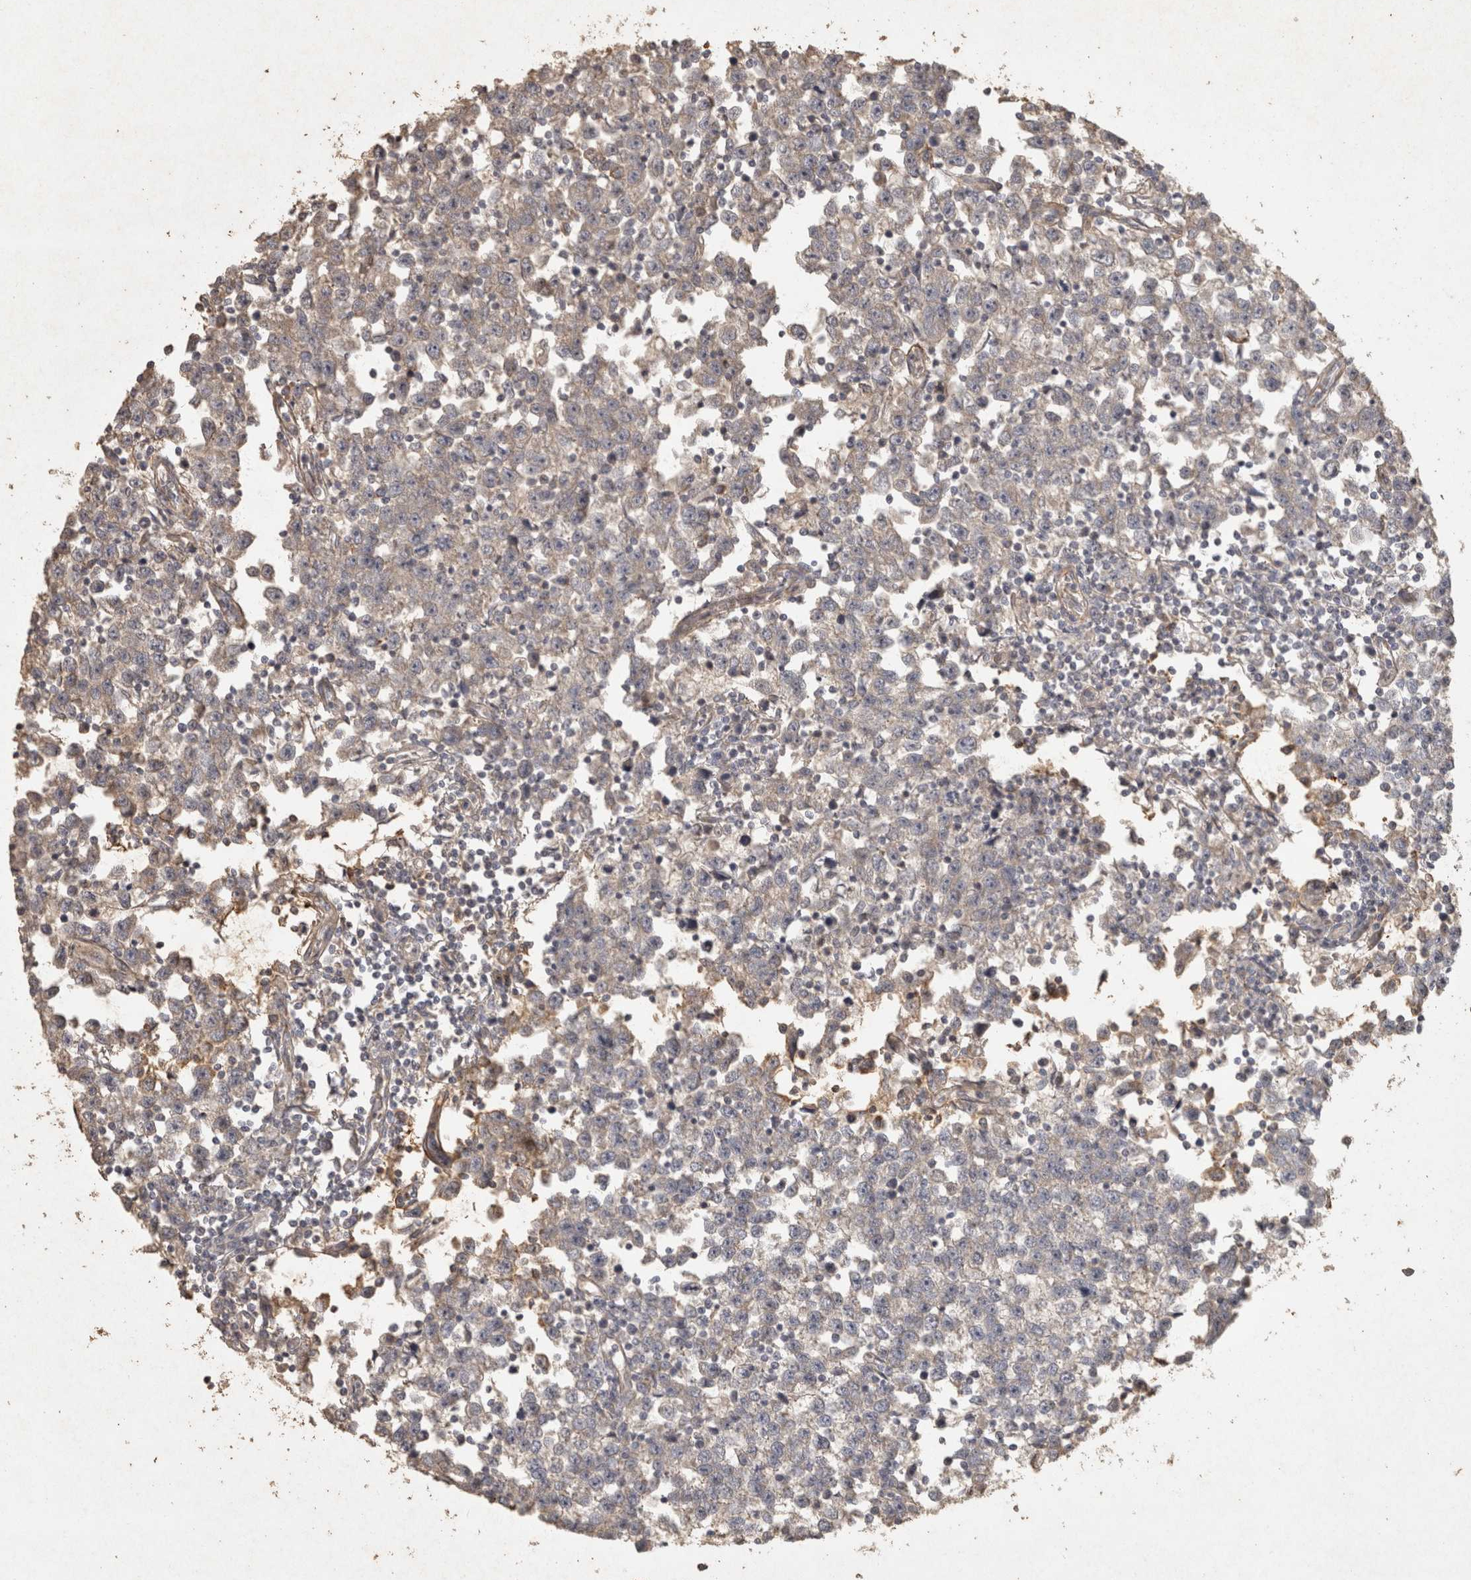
{"staining": {"intensity": "negative", "quantity": "none", "location": "none"}, "tissue": "testis cancer", "cell_type": "Tumor cells", "image_type": "cancer", "snomed": [{"axis": "morphology", "description": "Seminoma, NOS"}, {"axis": "topography", "description": "Testis"}], "caption": "This is an immunohistochemistry (IHC) photomicrograph of seminoma (testis). There is no expression in tumor cells.", "gene": "OSTN", "patient": {"sex": "male", "age": 43}}